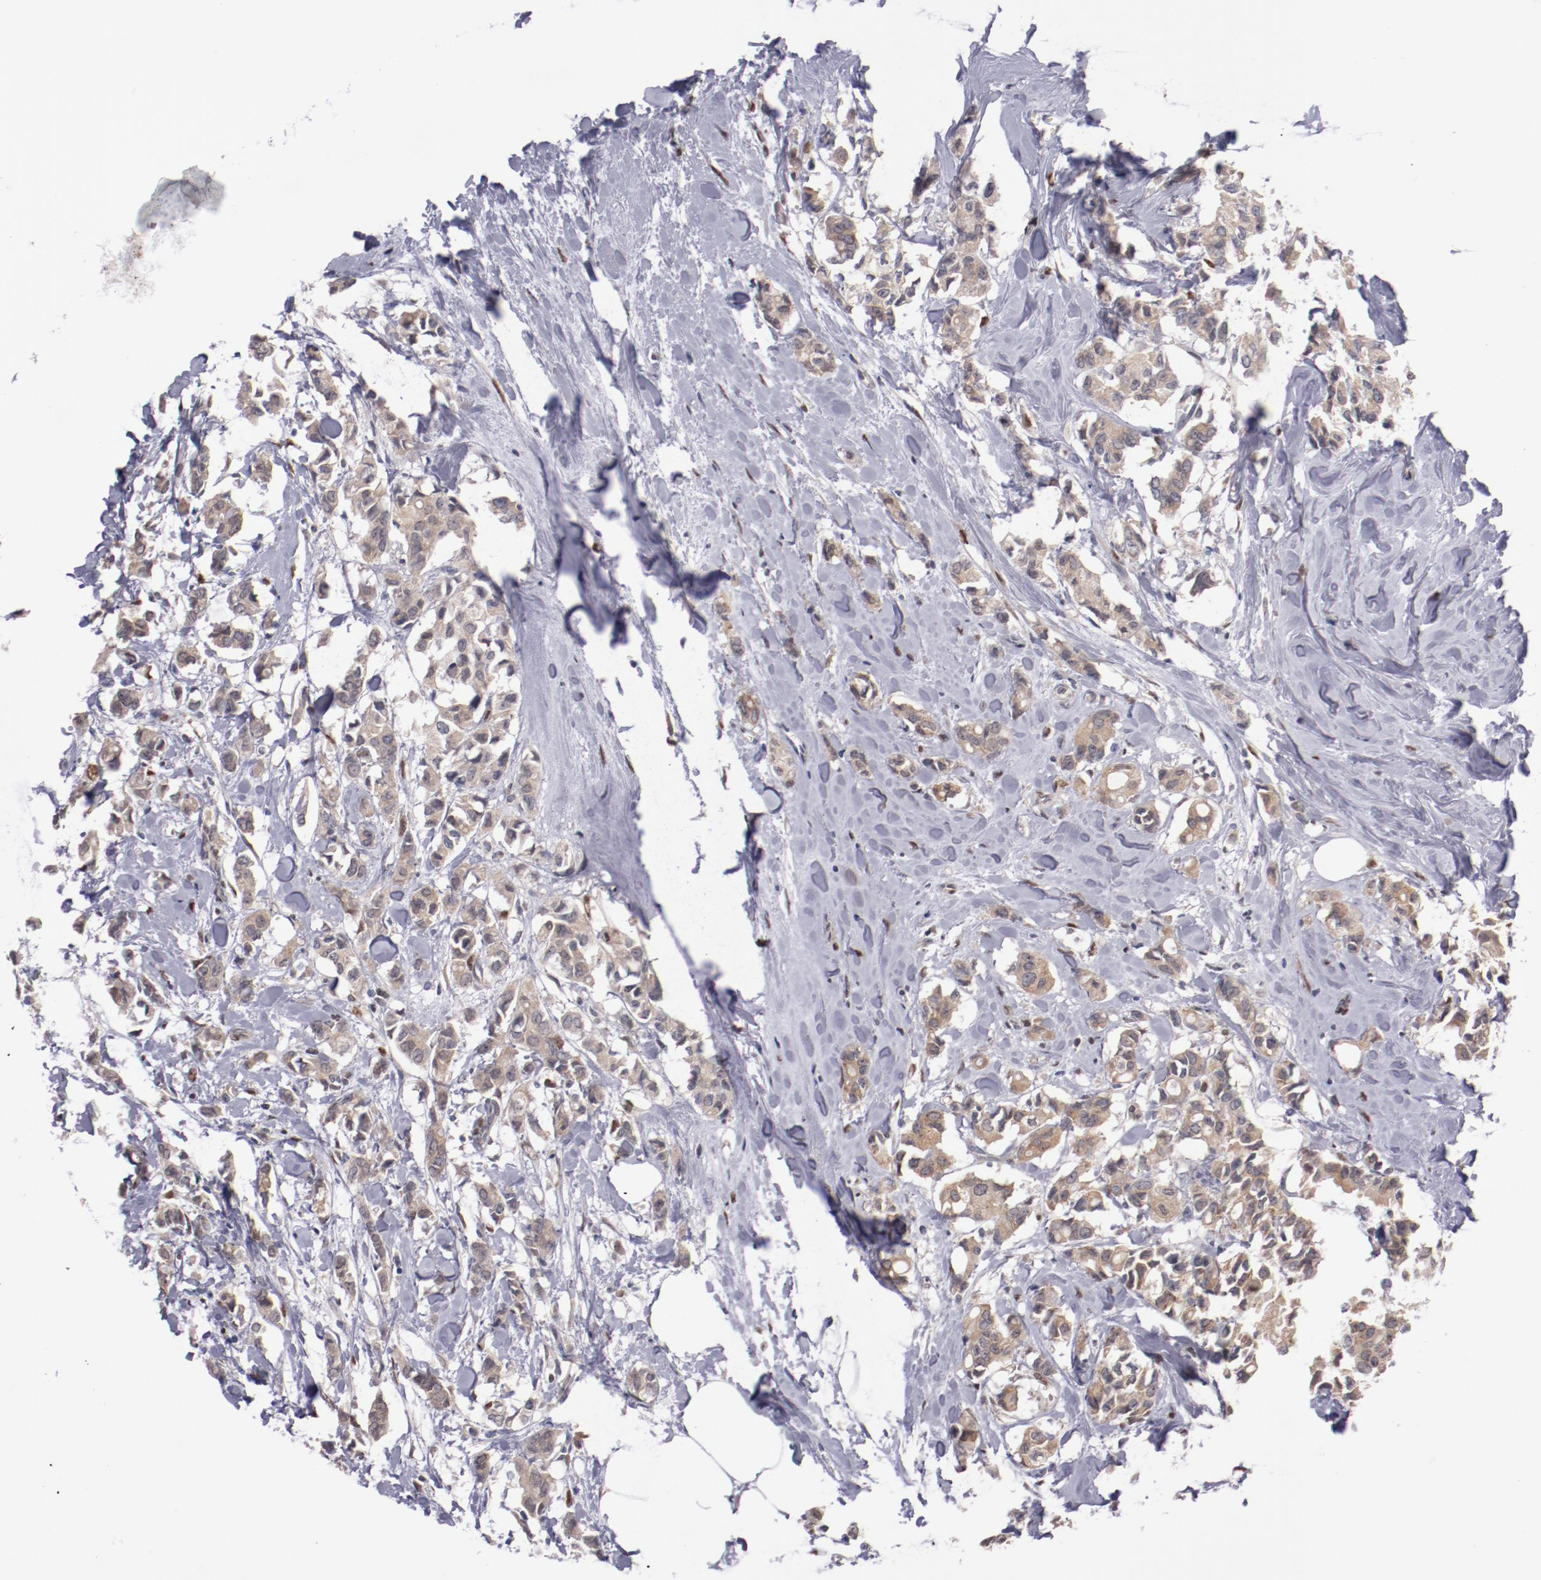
{"staining": {"intensity": "weak", "quantity": ">75%", "location": "cytoplasmic/membranous"}, "tissue": "breast cancer", "cell_type": "Tumor cells", "image_type": "cancer", "snomed": [{"axis": "morphology", "description": "Duct carcinoma"}, {"axis": "topography", "description": "Breast"}], "caption": "Human invasive ductal carcinoma (breast) stained with a protein marker reveals weak staining in tumor cells.", "gene": "FAM81A", "patient": {"sex": "female", "age": 84}}